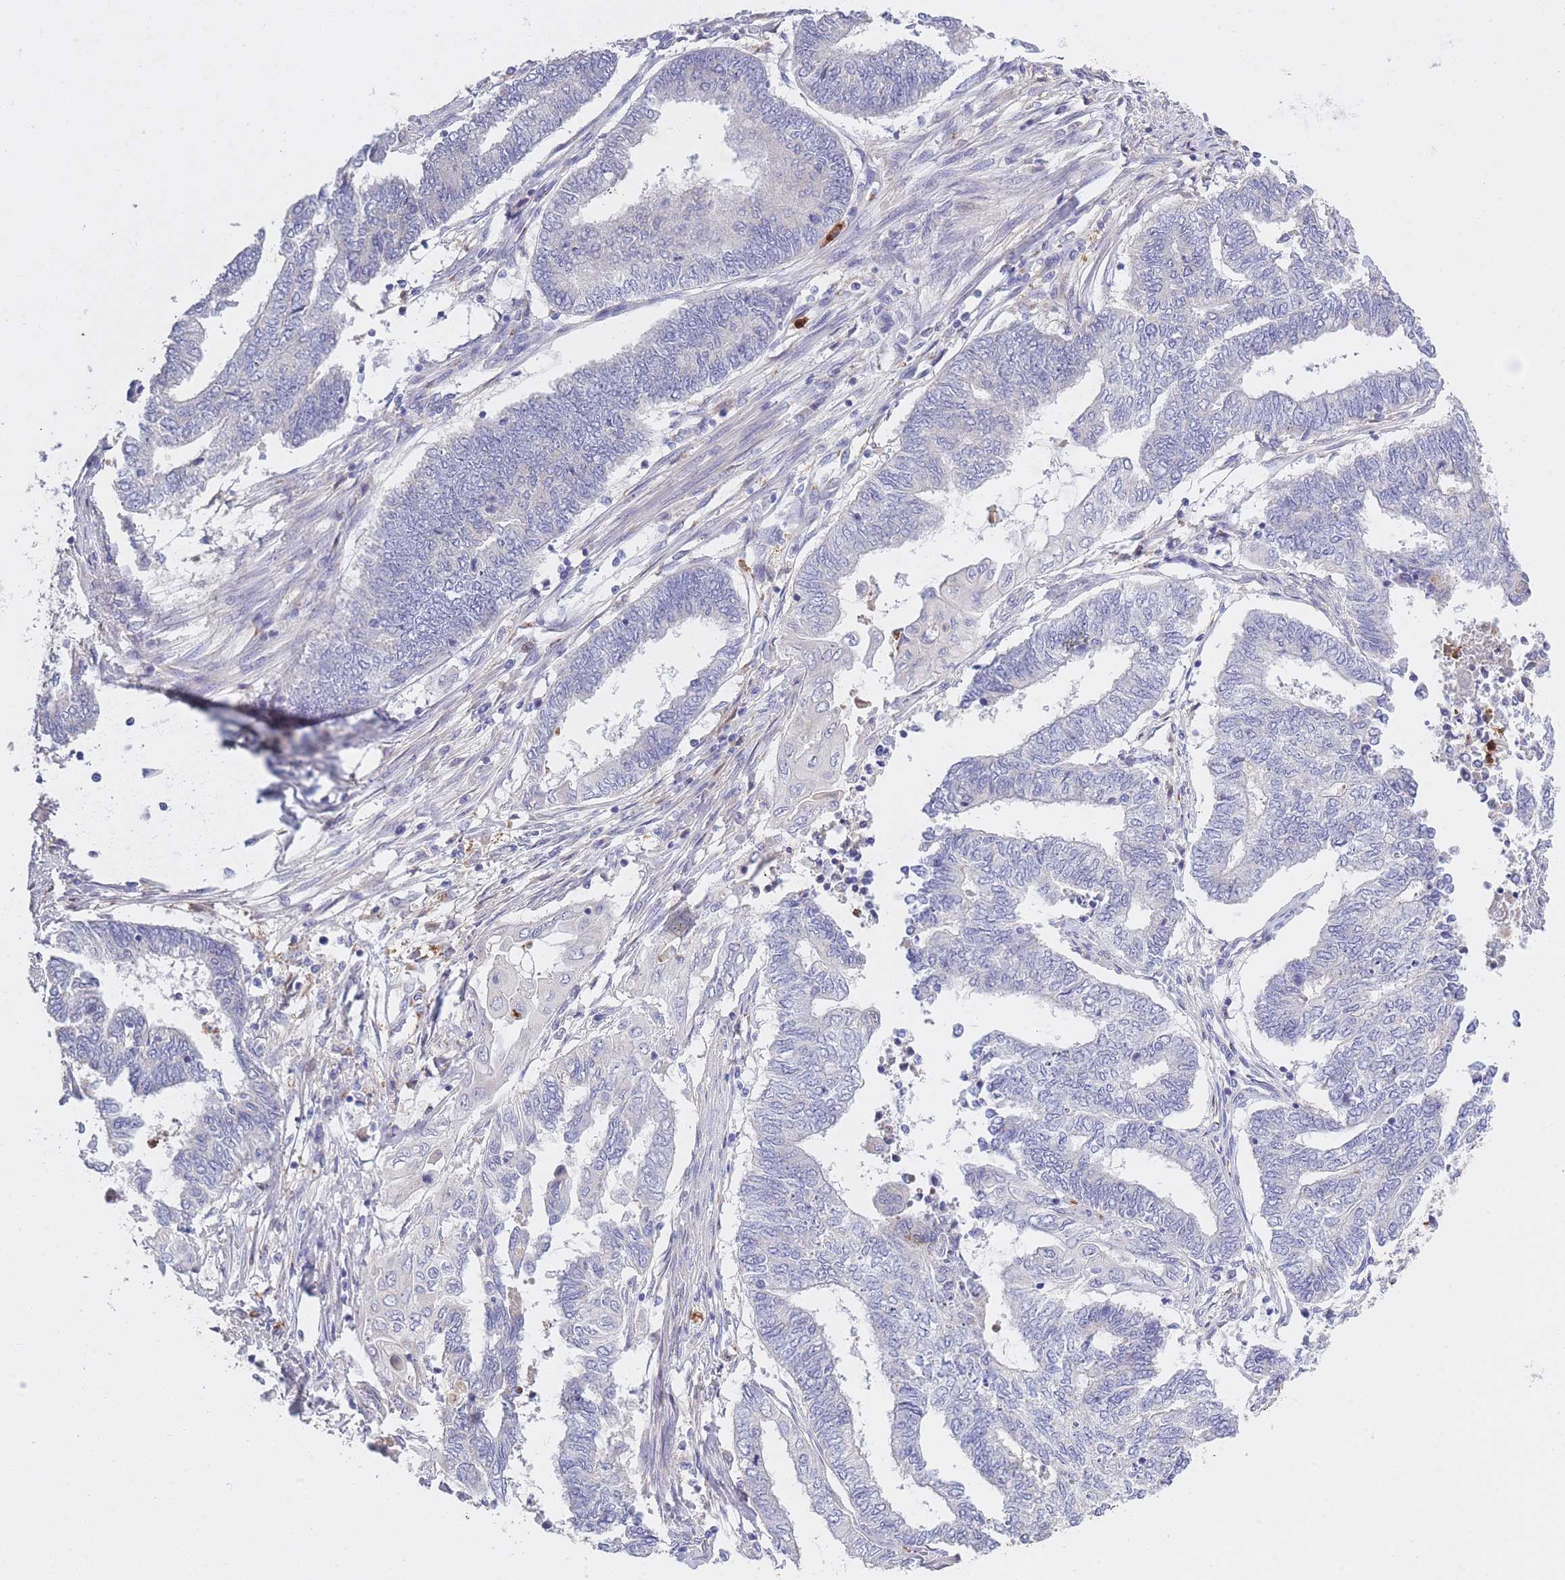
{"staining": {"intensity": "negative", "quantity": "none", "location": "none"}, "tissue": "endometrial cancer", "cell_type": "Tumor cells", "image_type": "cancer", "snomed": [{"axis": "morphology", "description": "Adenocarcinoma, NOS"}, {"axis": "topography", "description": "Uterus"}, {"axis": "topography", "description": "Endometrium"}], "caption": "There is no significant staining in tumor cells of endometrial cancer.", "gene": "CENPM", "patient": {"sex": "female", "age": 70}}